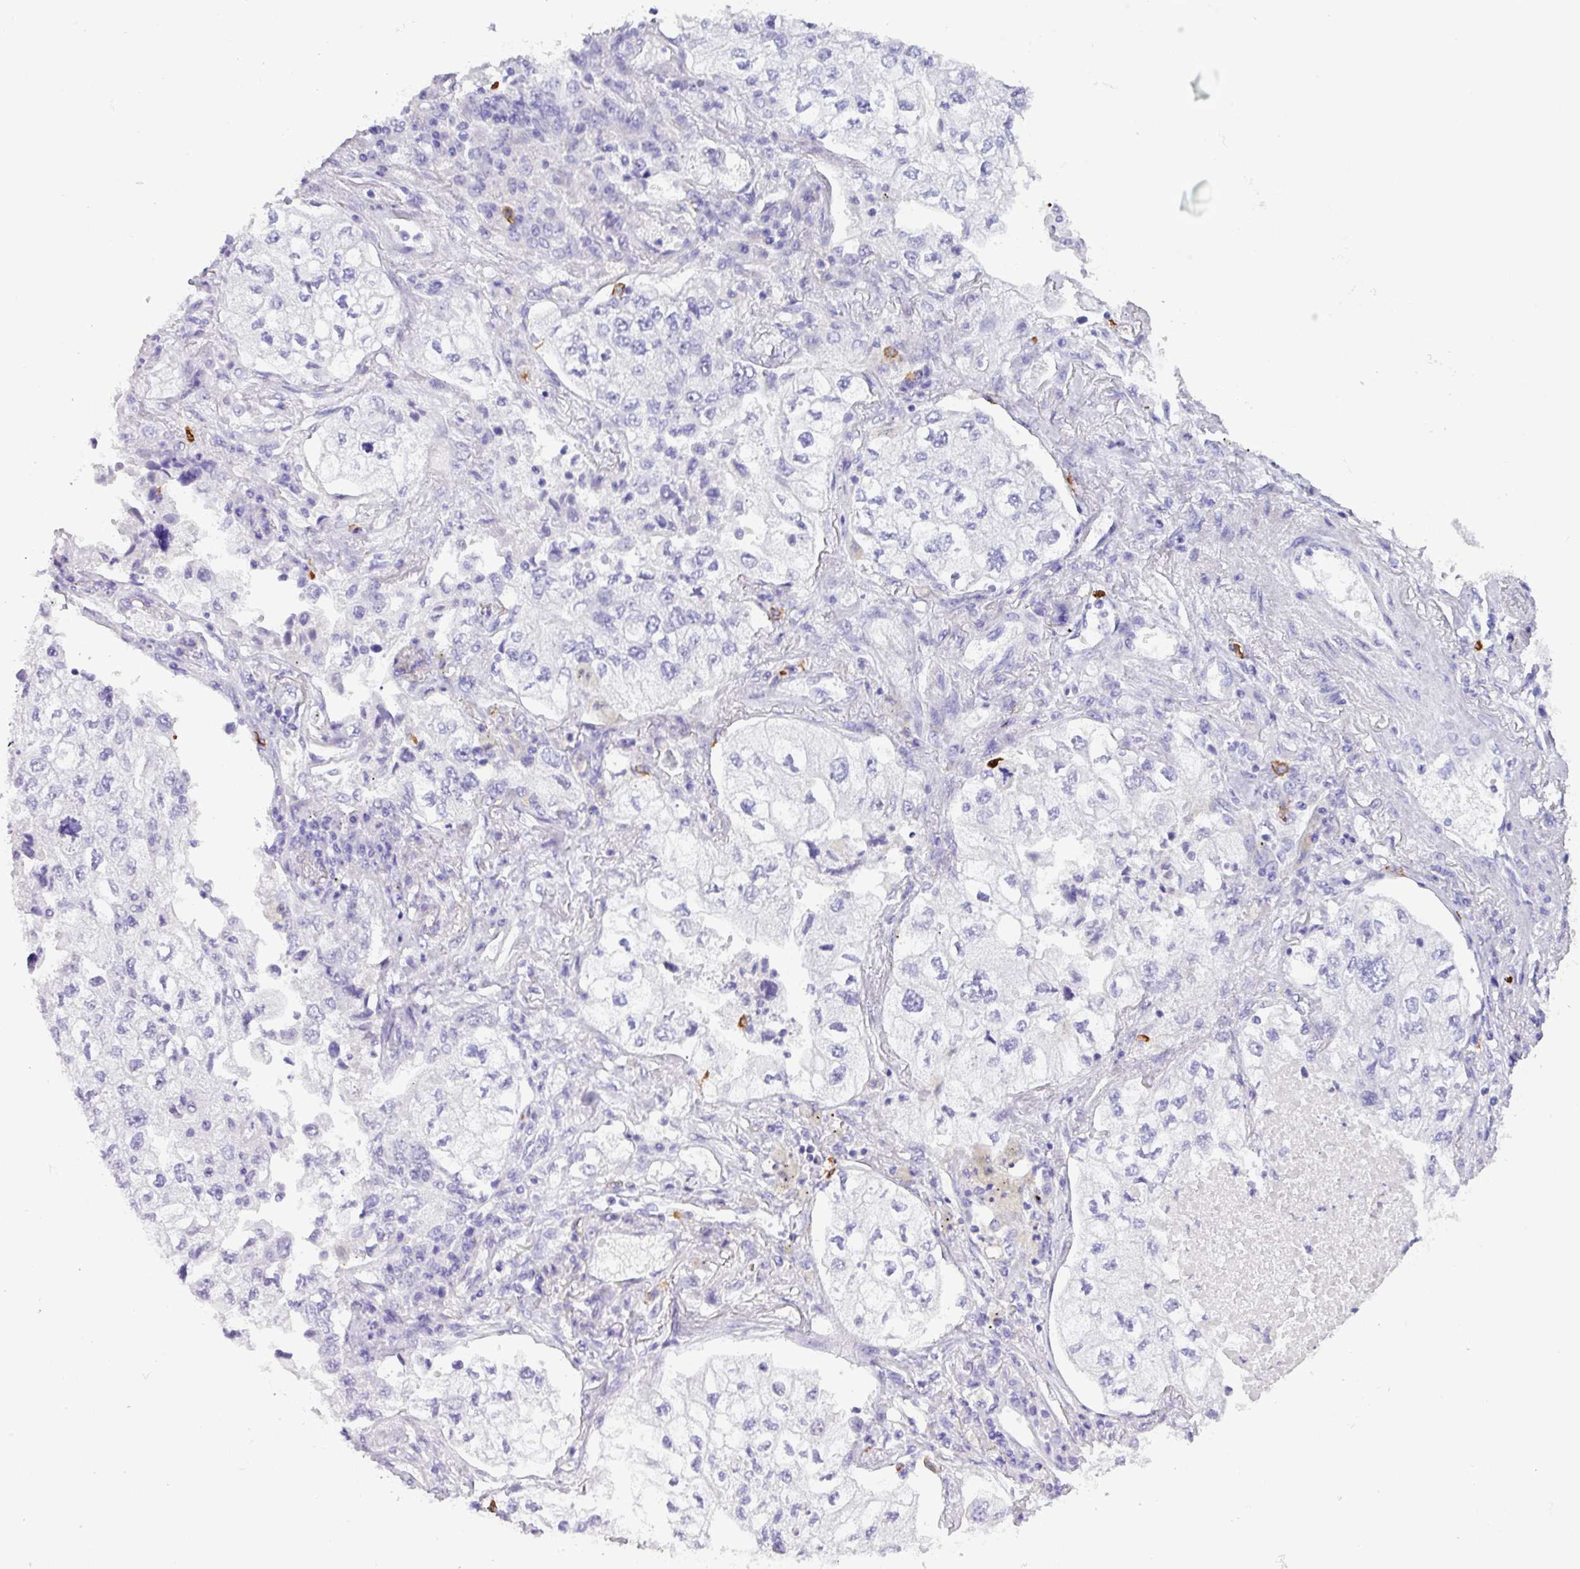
{"staining": {"intensity": "negative", "quantity": "none", "location": "none"}, "tissue": "lung cancer", "cell_type": "Tumor cells", "image_type": "cancer", "snomed": [{"axis": "morphology", "description": "Adenocarcinoma, NOS"}, {"axis": "topography", "description": "Lung"}], "caption": "This is an immunohistochemistry (IHC) micrograph of human lung cancer. There is no positivity in tumor cells.", "gene": "MRM2", "patient": {"sex": "male", "age": 63}}